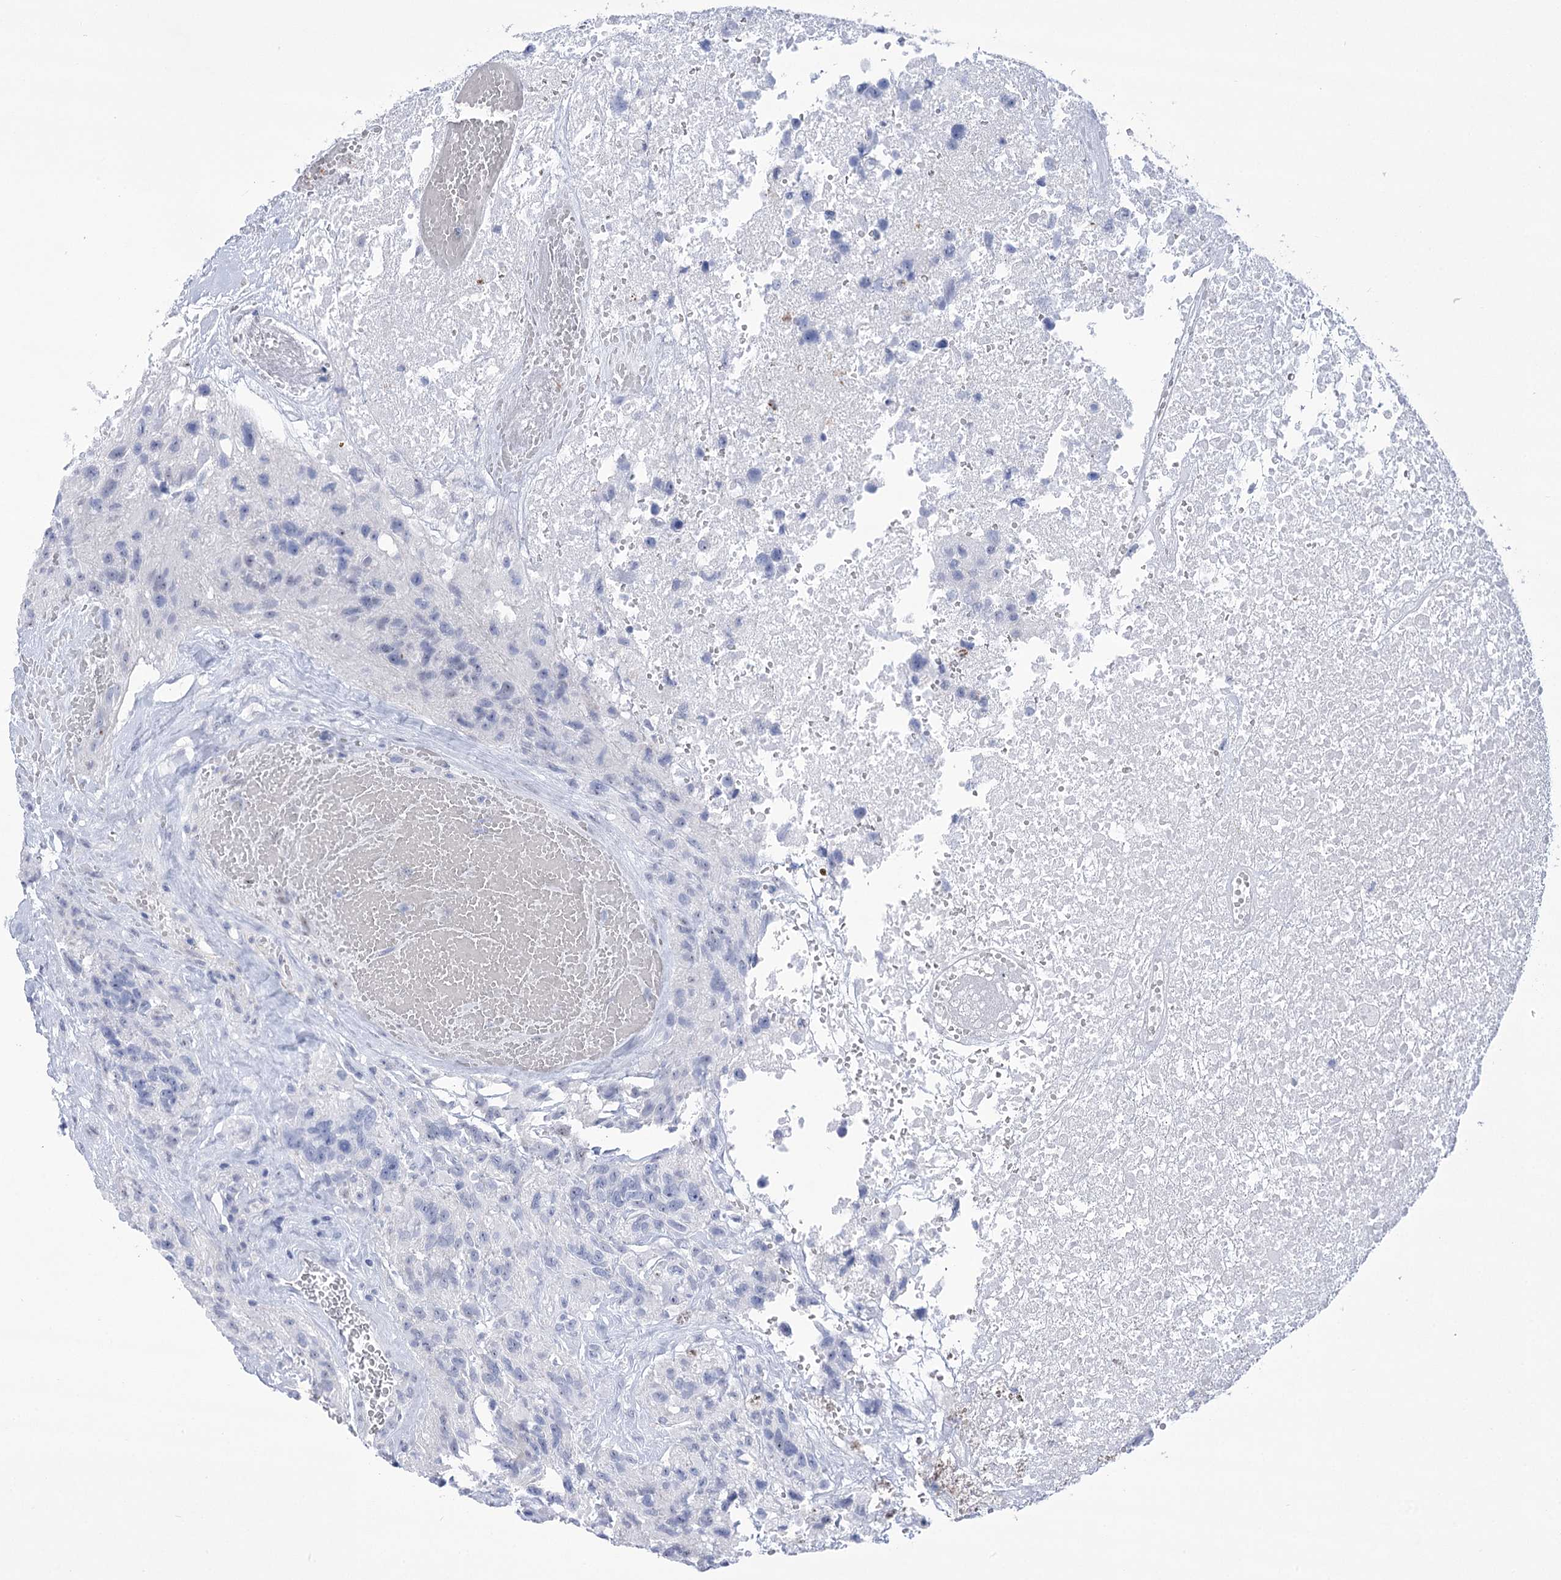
{"staining": {"intensity": "negative", "quantity": "none", "location": "none"}, "tissue": "glioma", "cell_type": "Tumor cells", "image_type": "cancer", "snomed": [{"axis": "morphology", "description": "Glioma, malignant, High grade"}, {"axis": "topography", "description": "Brain"}], "caption": "IHC histopathology image of neoplastic tissue: human malignant glioma (high-grade) stained with DAB (3,3'-diaminobenzidine) exhibits no significant protein staining in tumor cells.", "gene": "HORMAD1", "patient": {"sex": "male", "age": 69}}